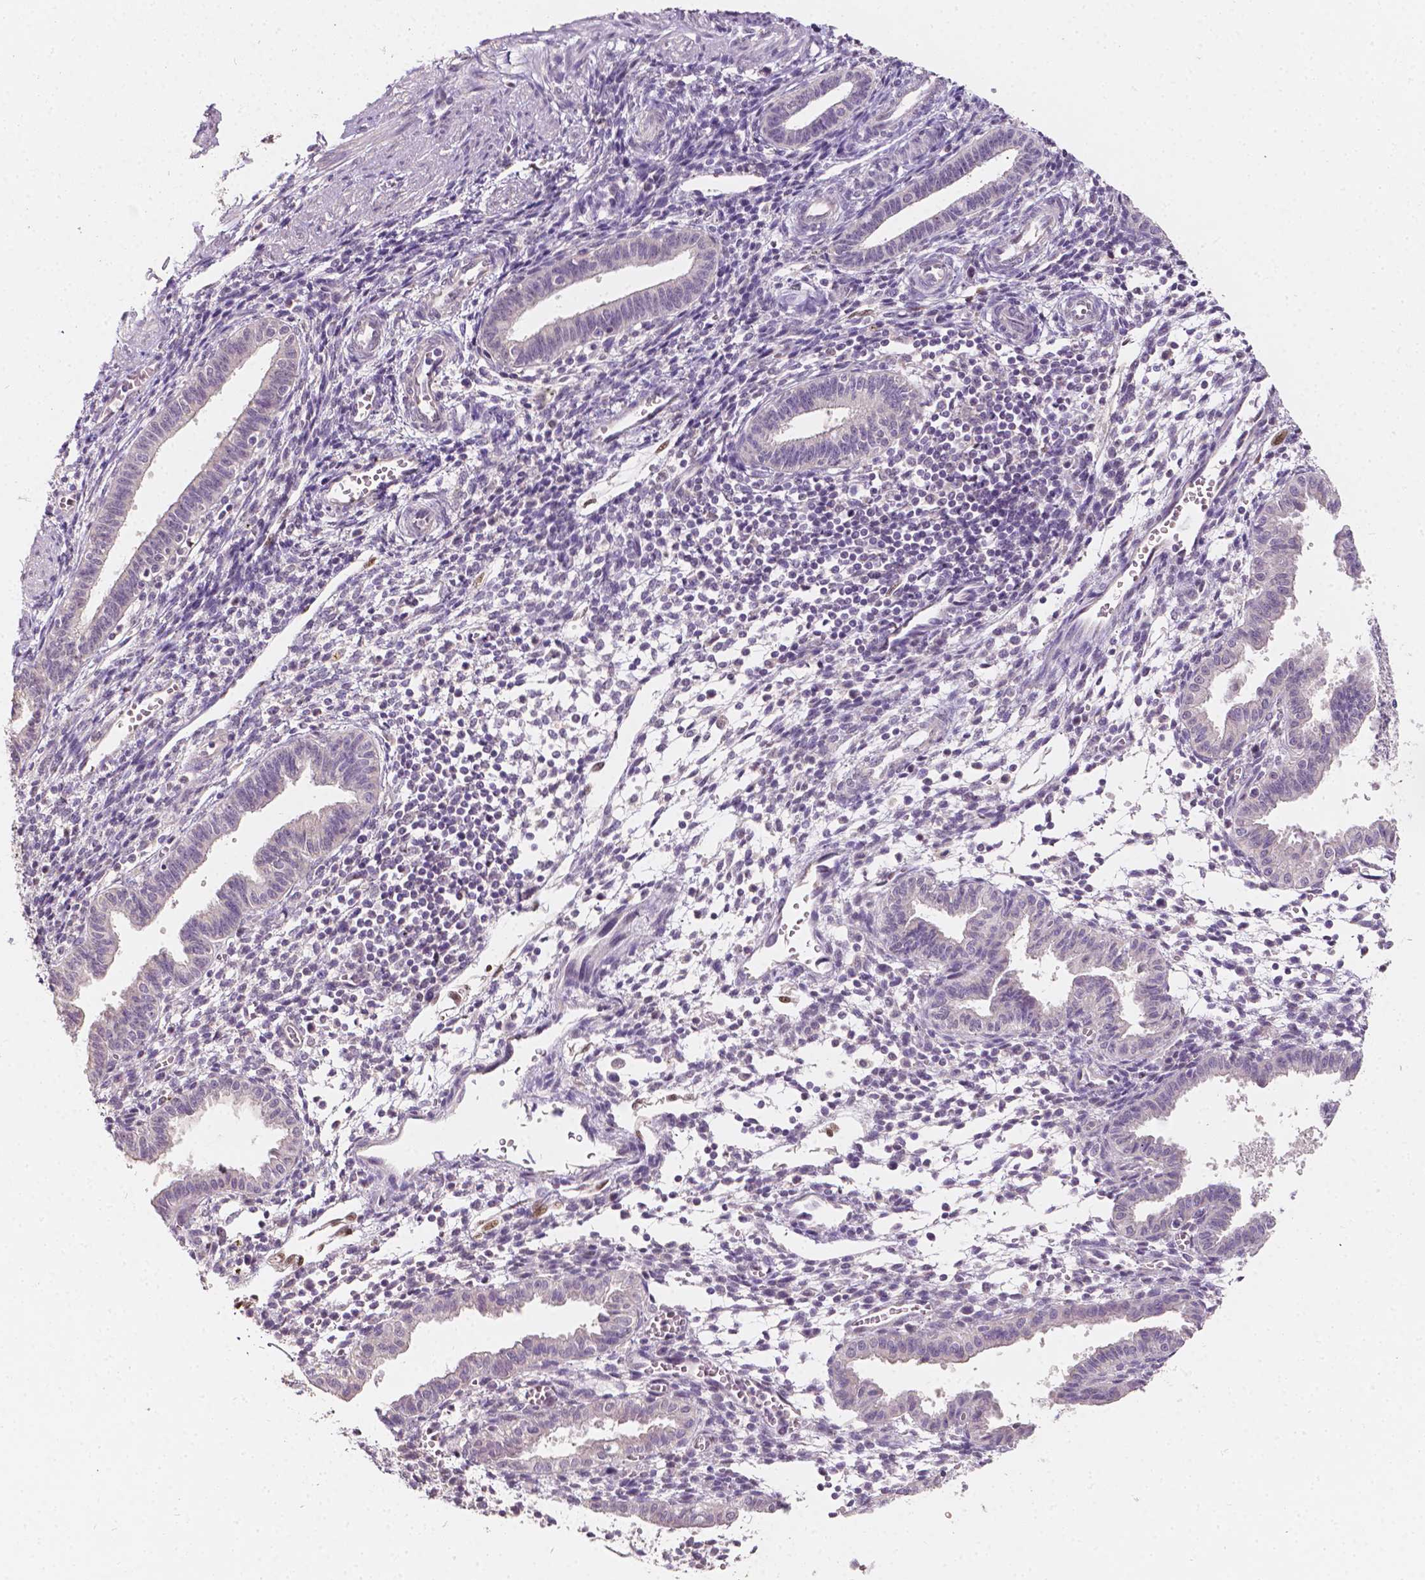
{"staining": {"intensity": "negative", "quantity": "none", "location": "none"}, "tissue": "endometrium", "cell_type": "Cells in endometrial stroma", "image_type": "normal", "snomed": [{"axis": "morphology", "description": "Normal tissue, NOS"}, {"axis": "topography", "description": "Endometrium"}], "caption": "DAB (3,3'-diaminobenzidine) immunohistochemical staining of benign endometrium exhibits no significant expression in cells in endometrial stroma. (DAB (3,3'-diaminobenzidine) IHC visualized using brightfield microscopy, high magnification).", "gene": "TAL1", "patient": {"sex": "female", "age": 37}}